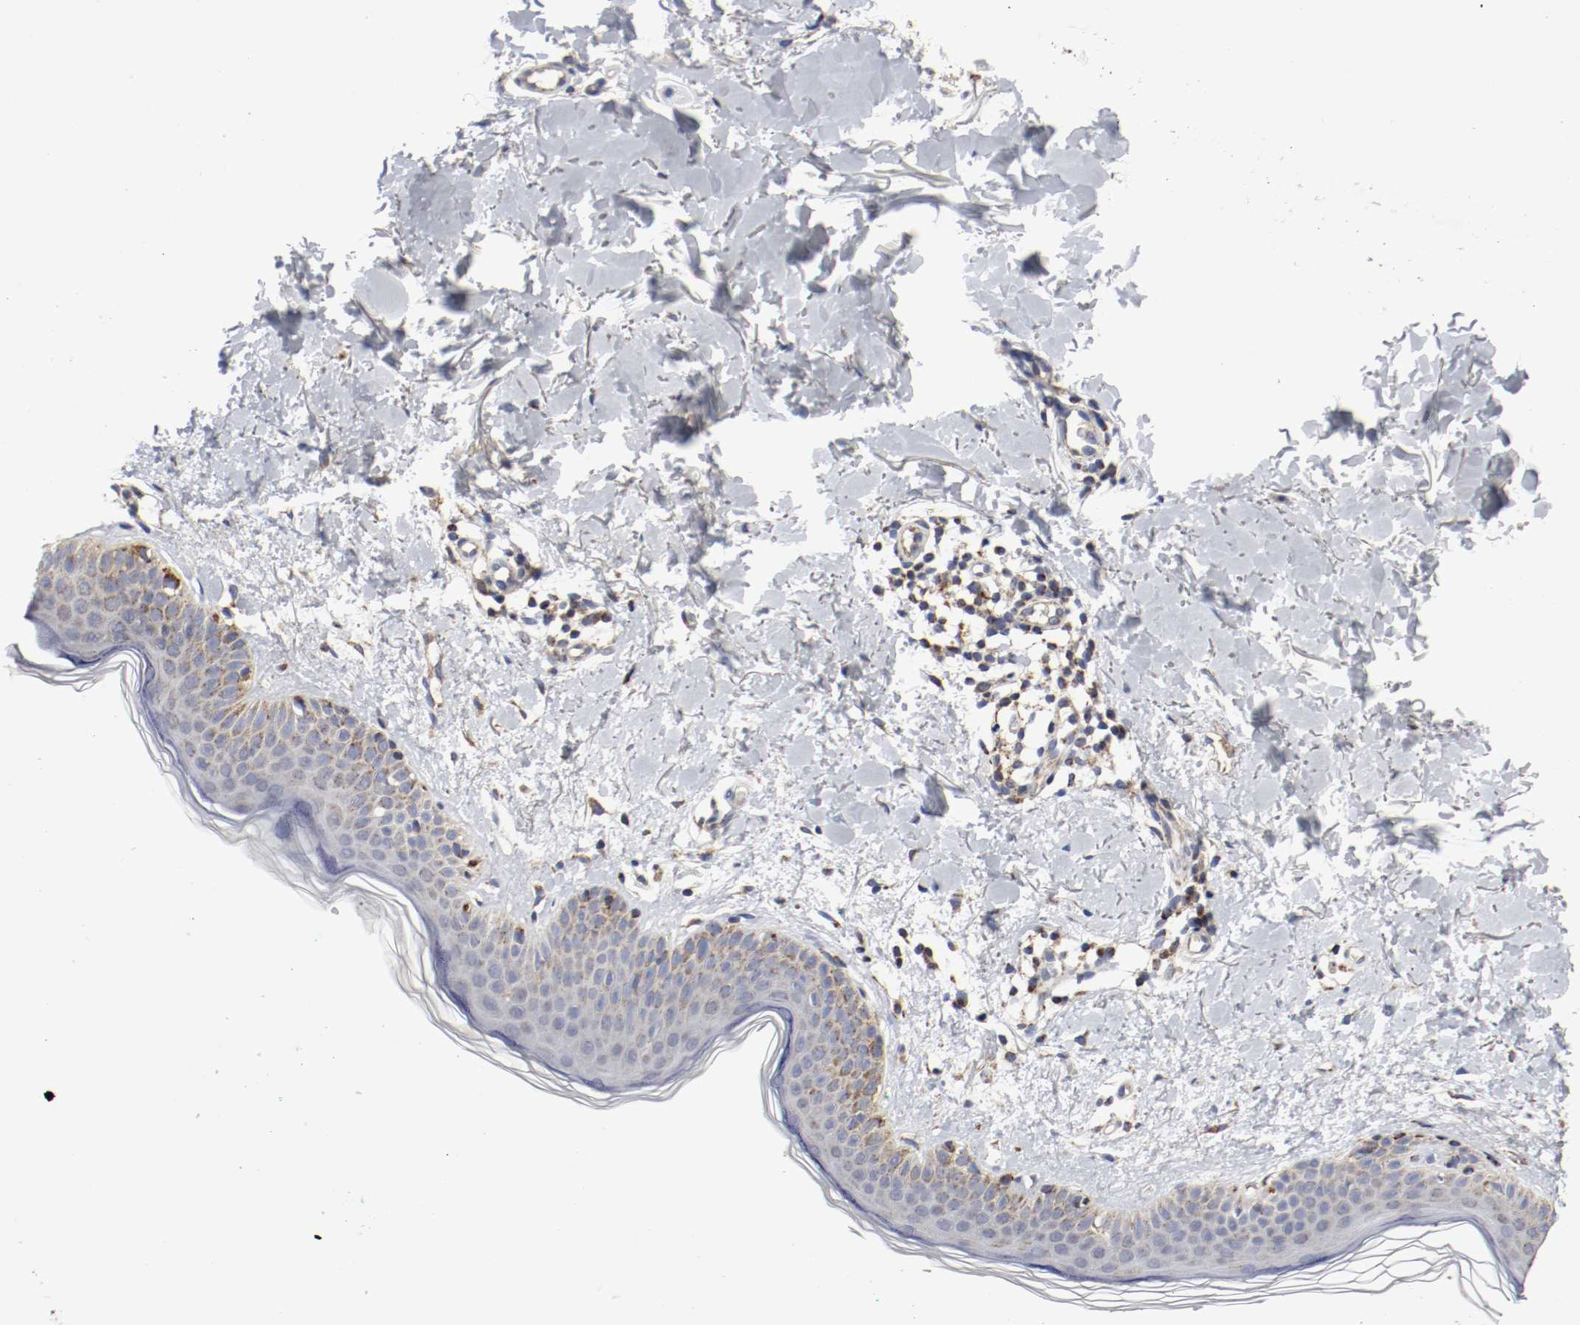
{"staining": {"intensity": "weak", "quantity": ">75%", "location": "cytoplasmic/membranous"}, "tissue": "skin", "cell_type": "Fibroblasts", "image_type": "normal", "snomed": [{"axis": "morphology", "description": "Normal tissue, NOS"}, {"axis": "topography", "description": "Skin"}], "caption": "A photomicrograph of human skin stained for a protein exhibits weak cytoplasmic/membranous brown staining in fibroblasts.", "gene": "AFG3L2", "patient": {"sex": "female", "age": 56}}